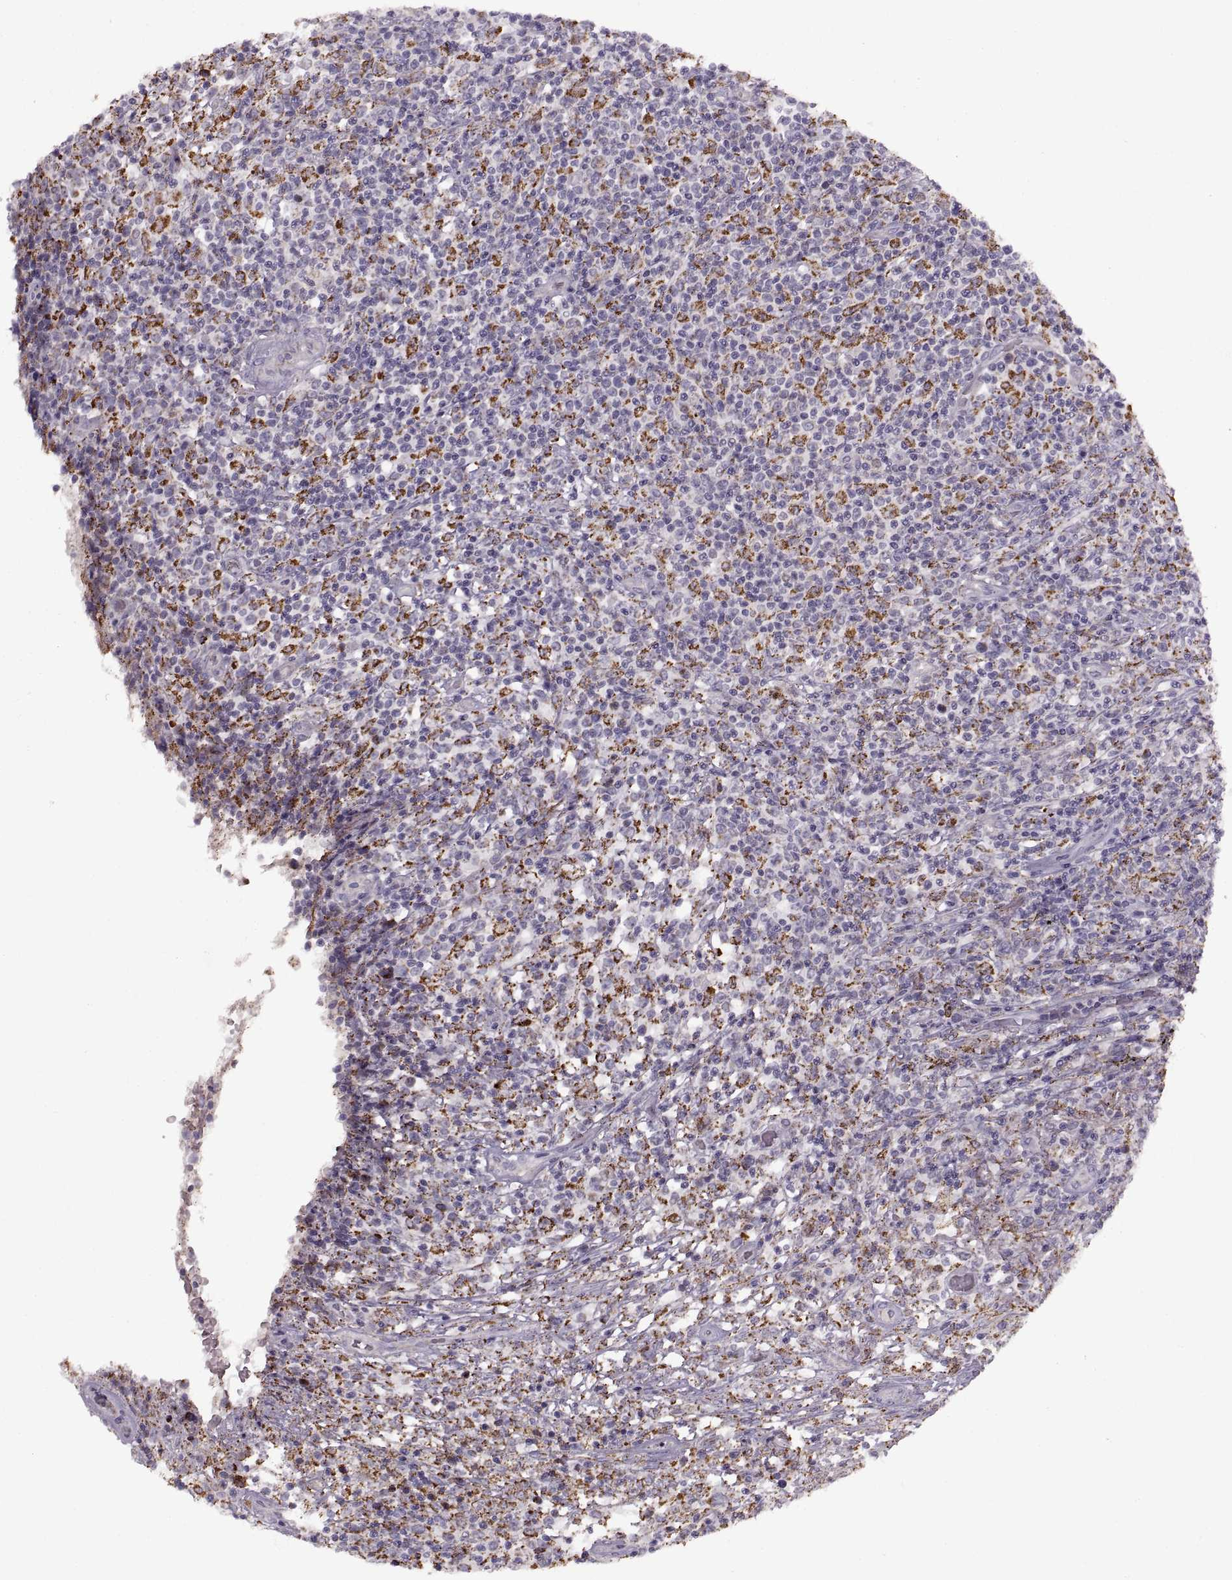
{"staining": {"intensity": "negative", "quantity": "none", "location": "none"}, "tissue": "lymphoma", "cell_type": "Tumor cells", "image_type": "cancer", "snomed": [{"axis": "morphology", "description": "Malignant lymphoma, non-Hodgkin's type, High grade"}, {"axis": "topography", "description": "Lung"}], "caption": "An image of human lymphoma is negative for staining in tumor cells.", "gene": "PIERCE1", "patient": {"sex": "male", "age": 79}}